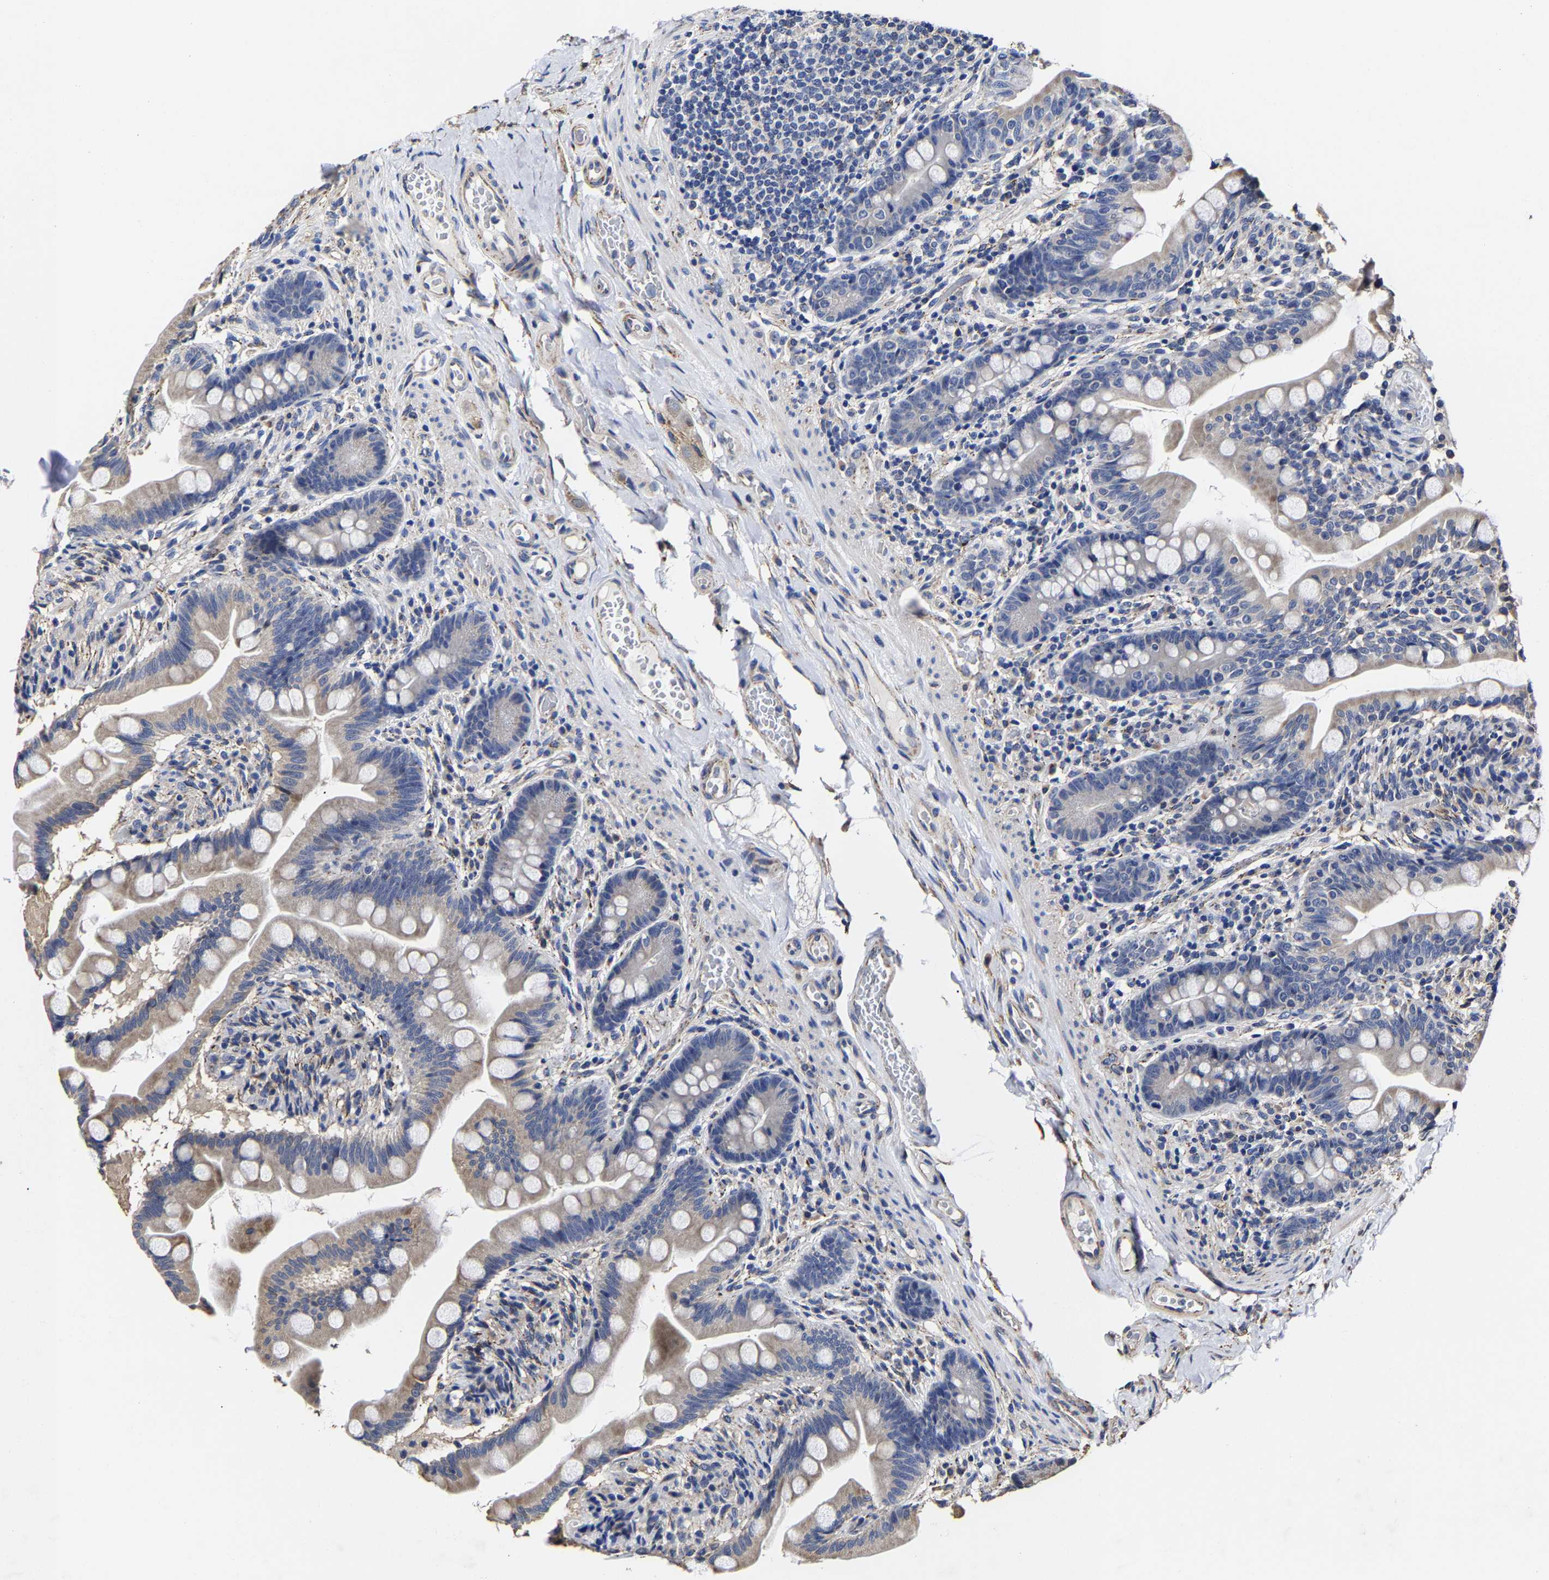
{"staining": {"intensity": "moderate", "quantity": "25%-75%", "location": "cytoplasmic/membranous"}, "tissue": "small intestine", "cell_type": "Glandular cells", "image_type": "normal", "snomed": [{"axis": "morphology", "description": "Normal tissue, NOS"}, {"axis": "topography", "description": "Small intestine"}], "caption": "DAB (3,3'-diaminobenzidine) immunohistochemical staining of unremarkable human small intestine demonstrates moderate cytoplasmic/membranous protein staining in about 25%-75% of glandular cells. The staining was performed using DAB to visualize the protein expression in brown, while the nuclei were stained in blue with hematoxylin (Magnification: 20x).", "gene": "AASS", "patient": {"sex": "female", "age": 56}}